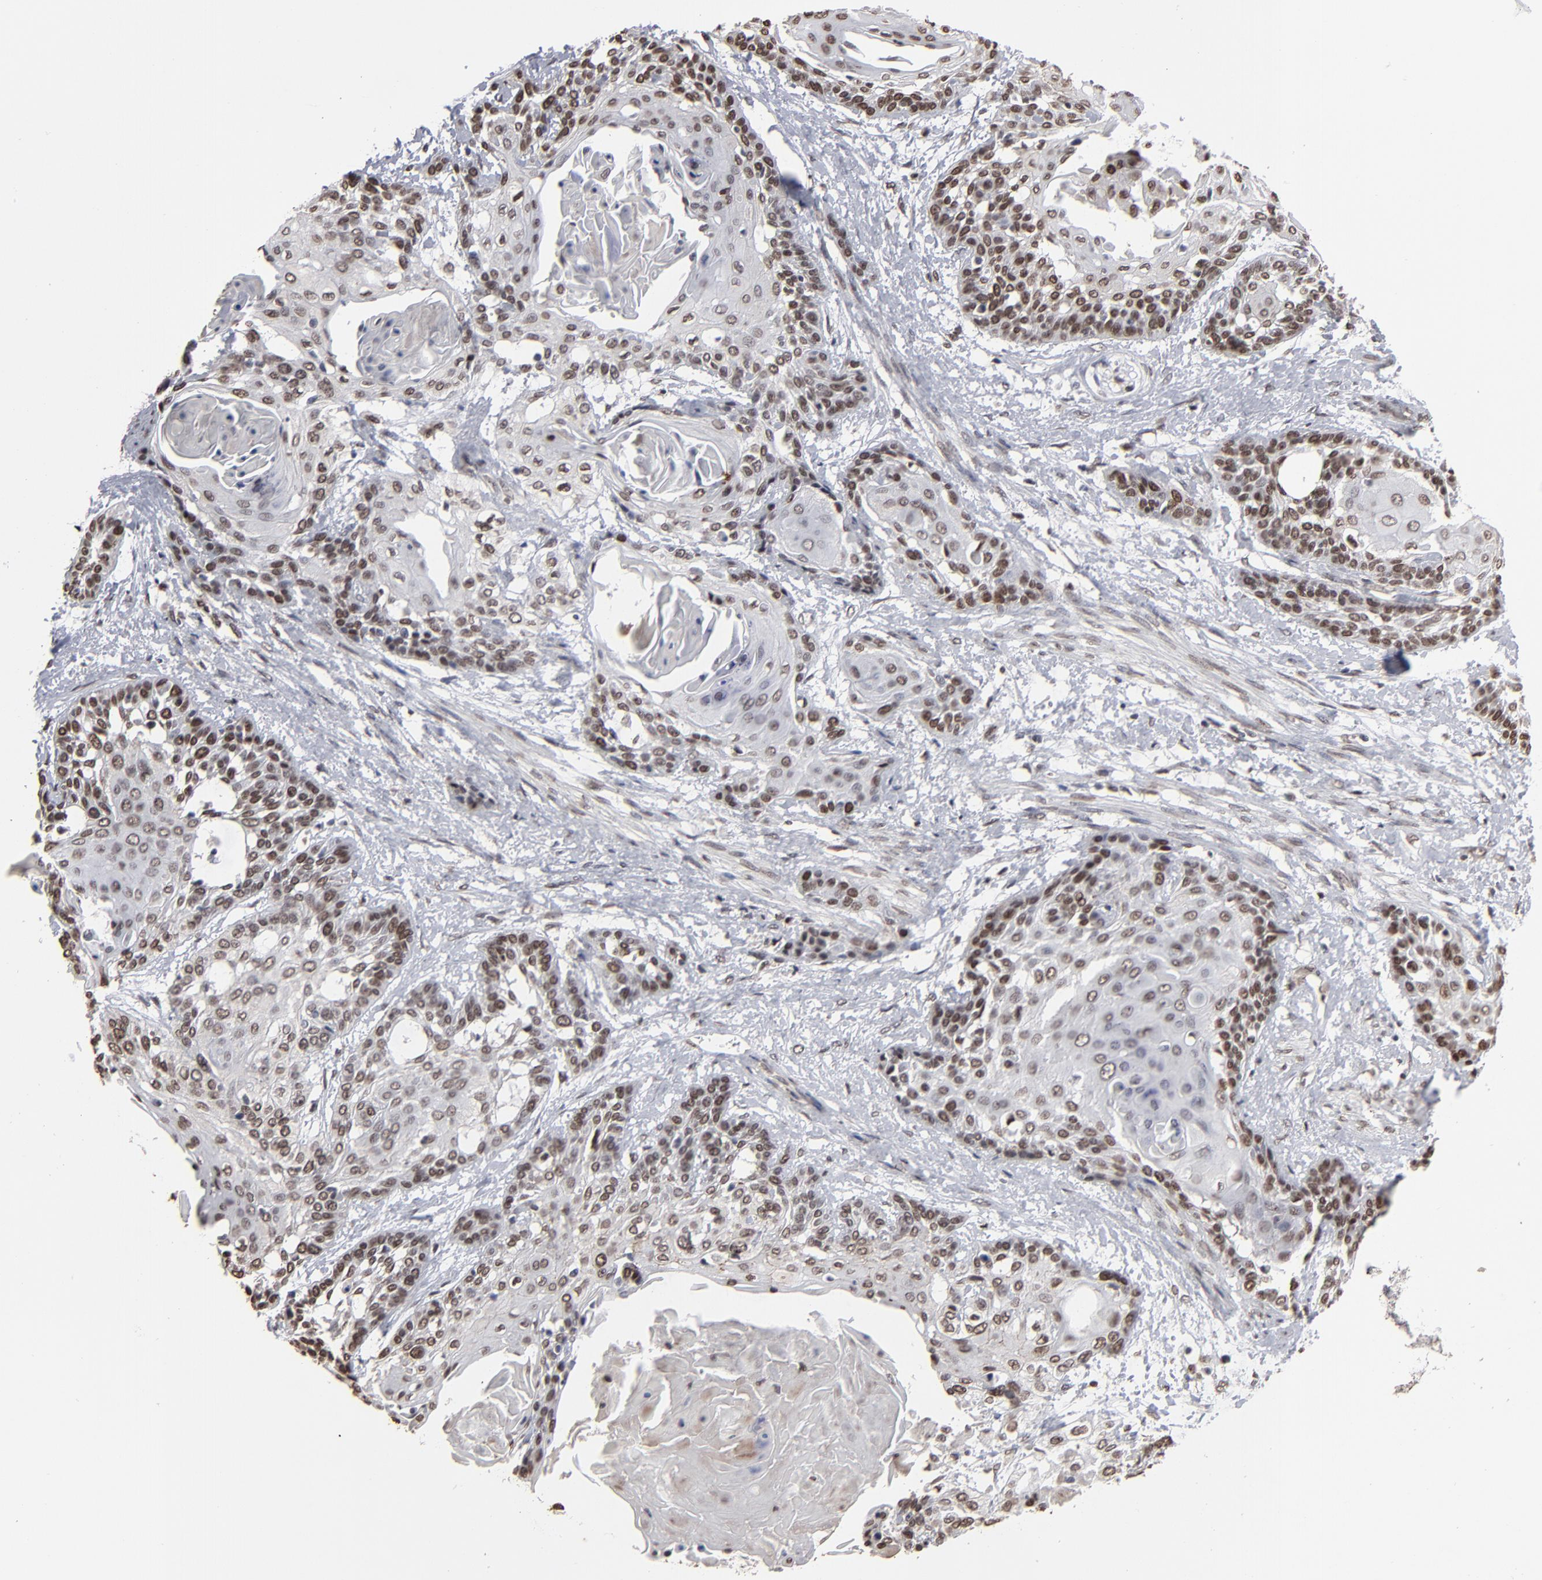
{"staining": {"intensity": "moderate", "quantity": "25%-75%", "location": "nuclear"}, "tissue": "cervical cancer", "cell_type": "Tumor cells", "image_type": "cancer", "snomed": [{"axis": "morphology", "description": "Squamous cell carcinoma, NOS"}, {"axis": "topography", "description": "Cervix"}], "caption": "Cervical cancer stained for a protein (brown) displays moderate nuclear positive staining in about 25%-75% of tumor cells.", "gene": "BAZ1A", "patient": {"sex": "female", "age": 57}}